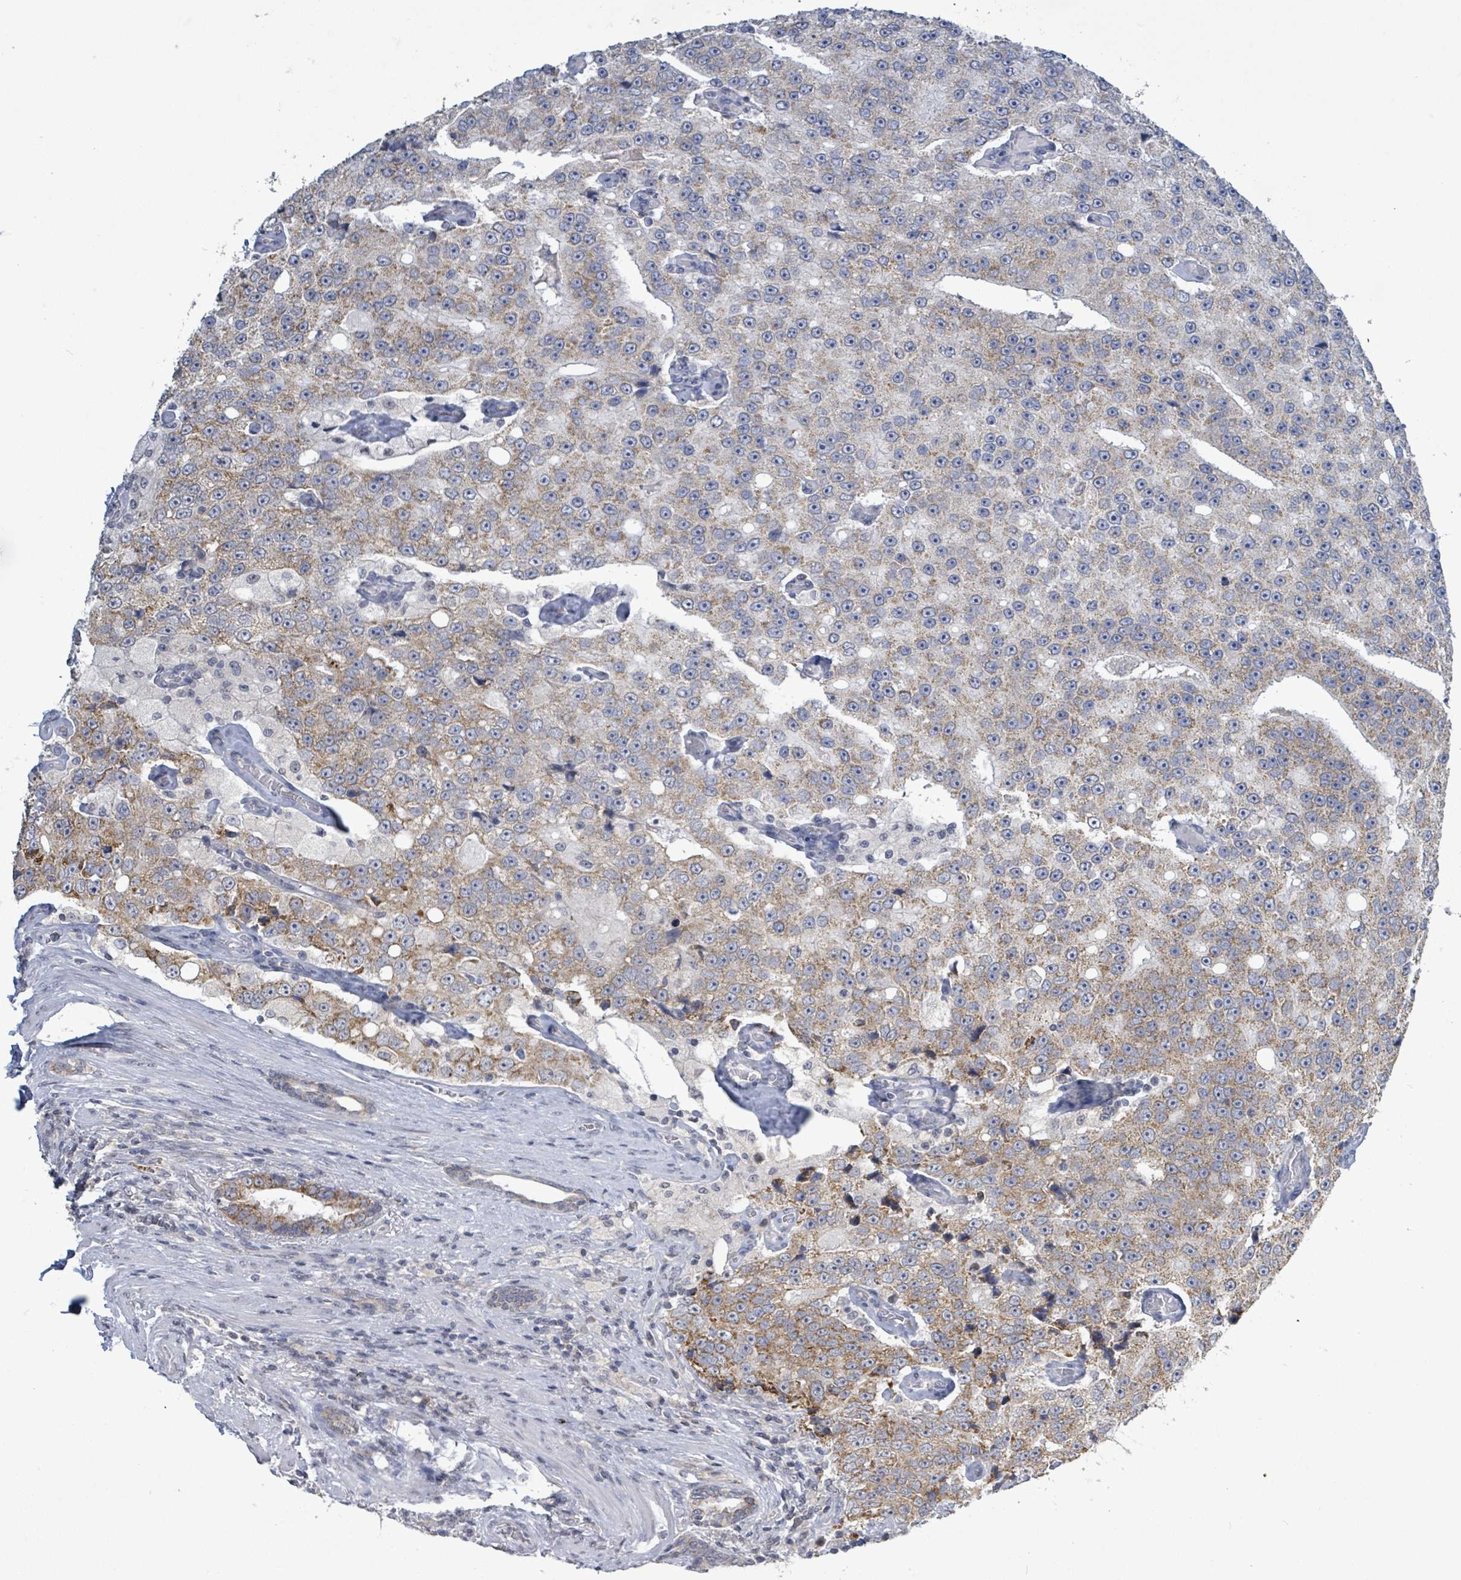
{"staining": {"intensity": "moderate", "quantity": "25%-75%", "location": "cytoplasmic/membranous"}, "tissue": "prostate cancer", "cell_type": "Tumor cells", "image_type": "cancer", "snomed": [{"axis": "morphology", "description": "Adenocarcinoma, High grade"}, {"axis": "topography", "description": "Prostate"}], "caption": "Human prostate cancer stained with a brown dye displays moderate cytoplasmic/membranous positive positivity in approximately 25%-75% of tumor cells.", "gene": "COQ10B", "patient": {"sex": "male", "age": 70}}